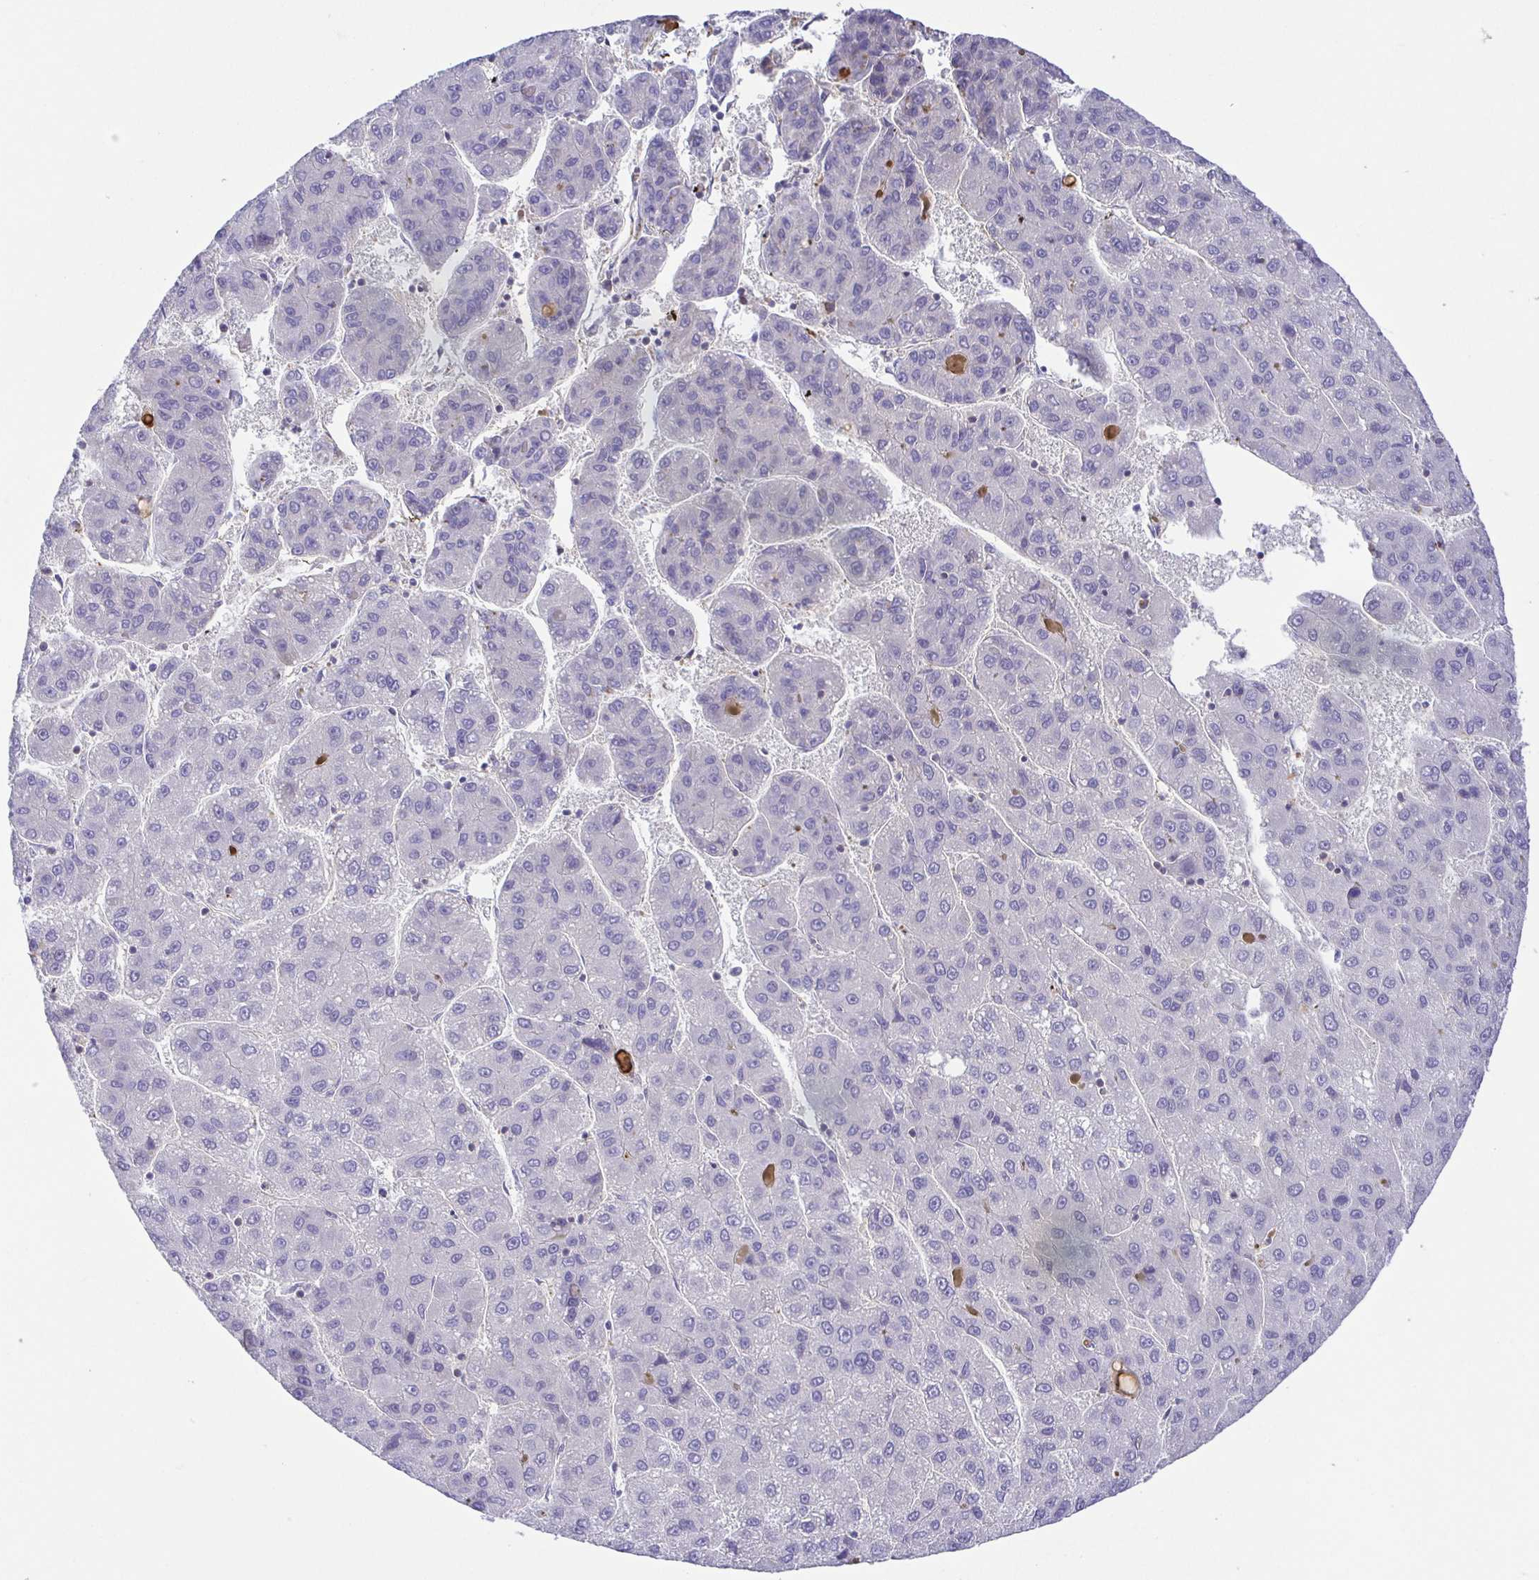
{"staining": {"intensity": "negative", "quantity": "none", "location": "none"}, "tissue": "liver cancer", "cell_type": "Tumor cells", "image_type": "cancer", "snomed": [{"axis": "morphology", "description": "Carcinoma, Hepatocellular, NOS"}, {"axis": "topography", "description": "Liver"}], "caption": "Immunohistochemistry (IHC) of hepatocellular carcinoma (liver) reveals no positivity in tumor cells.", "gene": "PRR14L", "patient": {"sex": "female", "age": 82}}